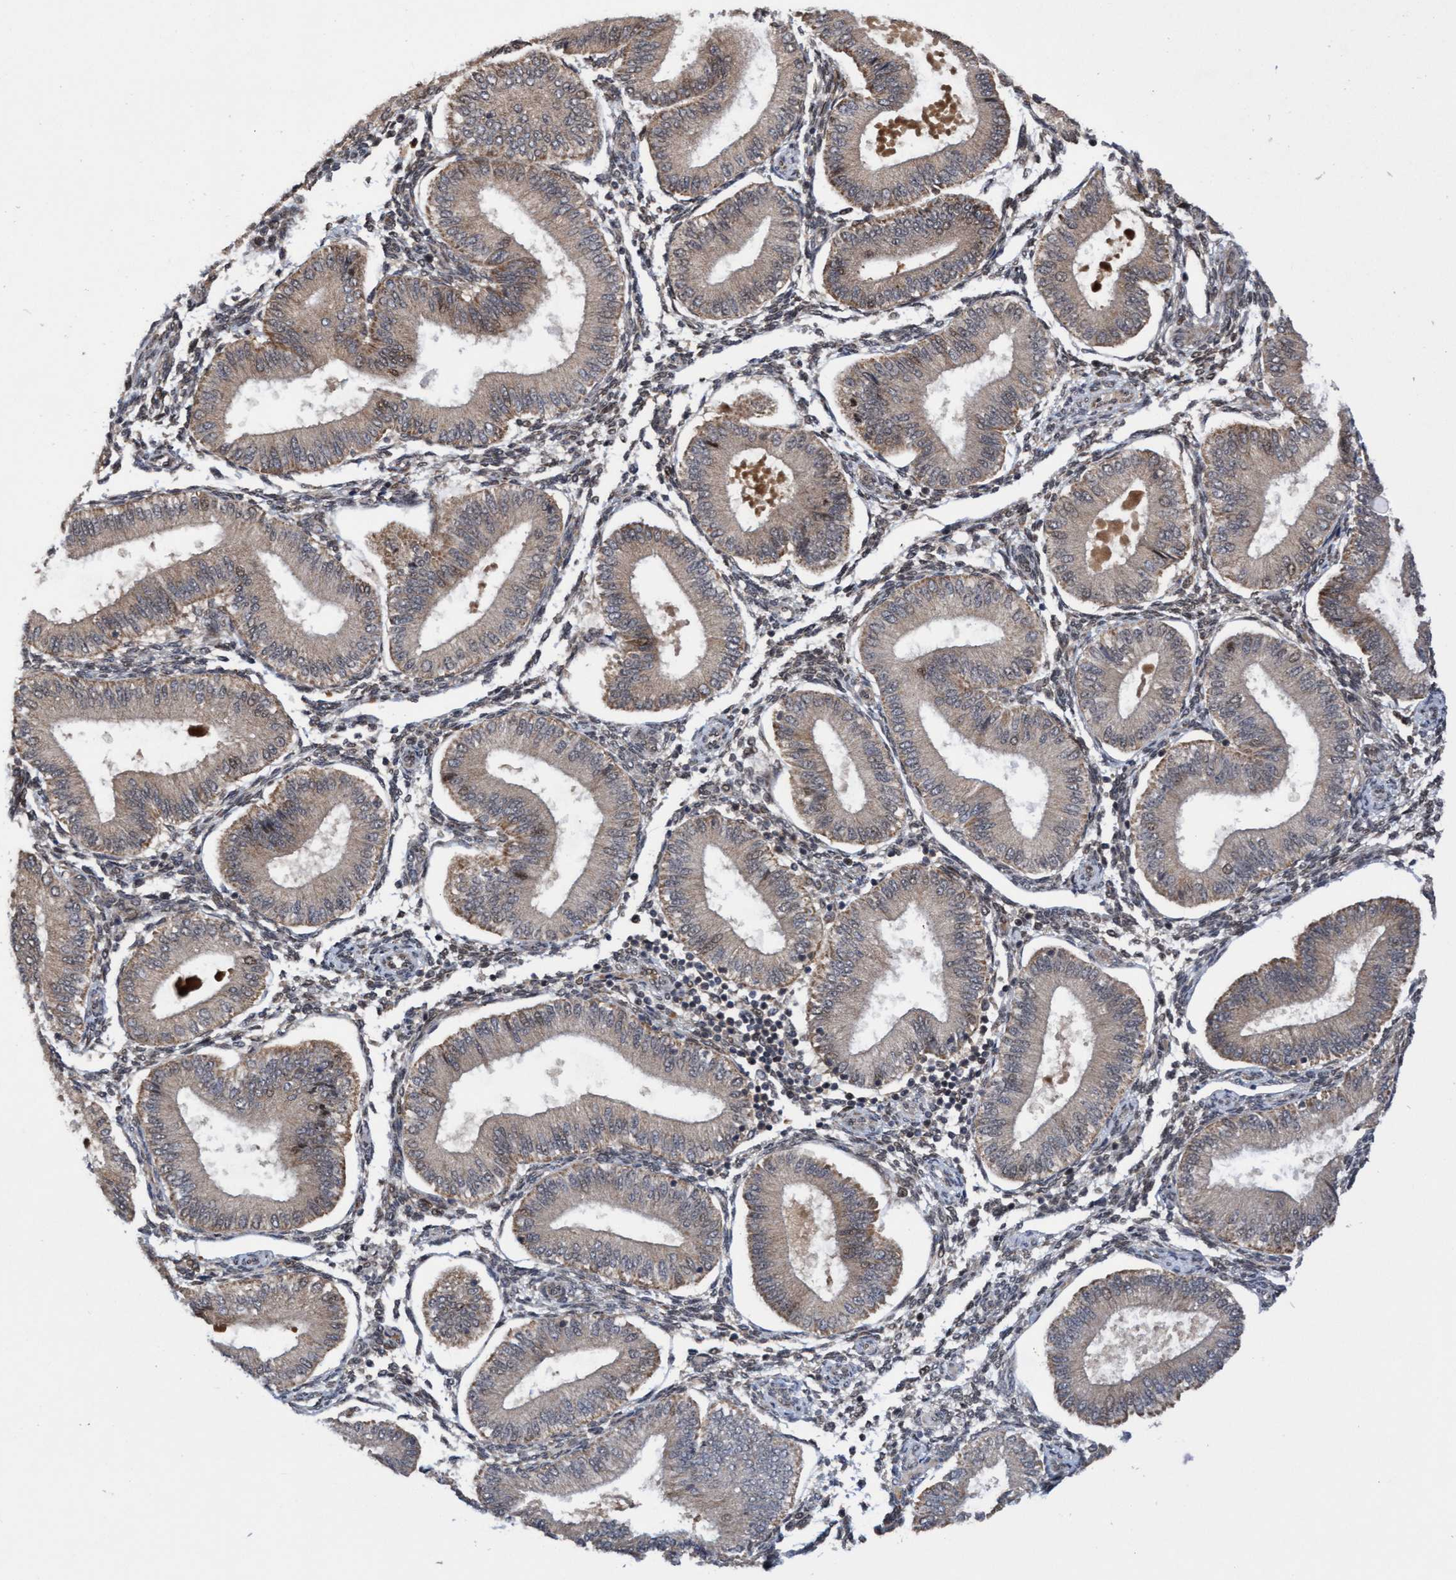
{"staining": {"intensity": "moderate", "quantity": "25%-75%", "location": "cytoplasmic/membranous,nuclear"}, "tissue": "endometrium", "cell_type": "Cells in endometrial stroma", "image_type": "normal", "snomed": [{"axis": "morphology", "description": "Normal tissue, NOS"}, {"axis": "topography", "description": "Endometrium"}], "caption": "Immunohistochemical staining of unremarkable endometrium reveals moderate cytoplasmic/membranous,nuclear protein positivity in approximately 25%-75% of cells in endometrial stroma. (DAB IHC, brown staining for protein, blue staining for nuclei).", "gene": "TANC2", "patient": {"sex": "female", "age": 39}}